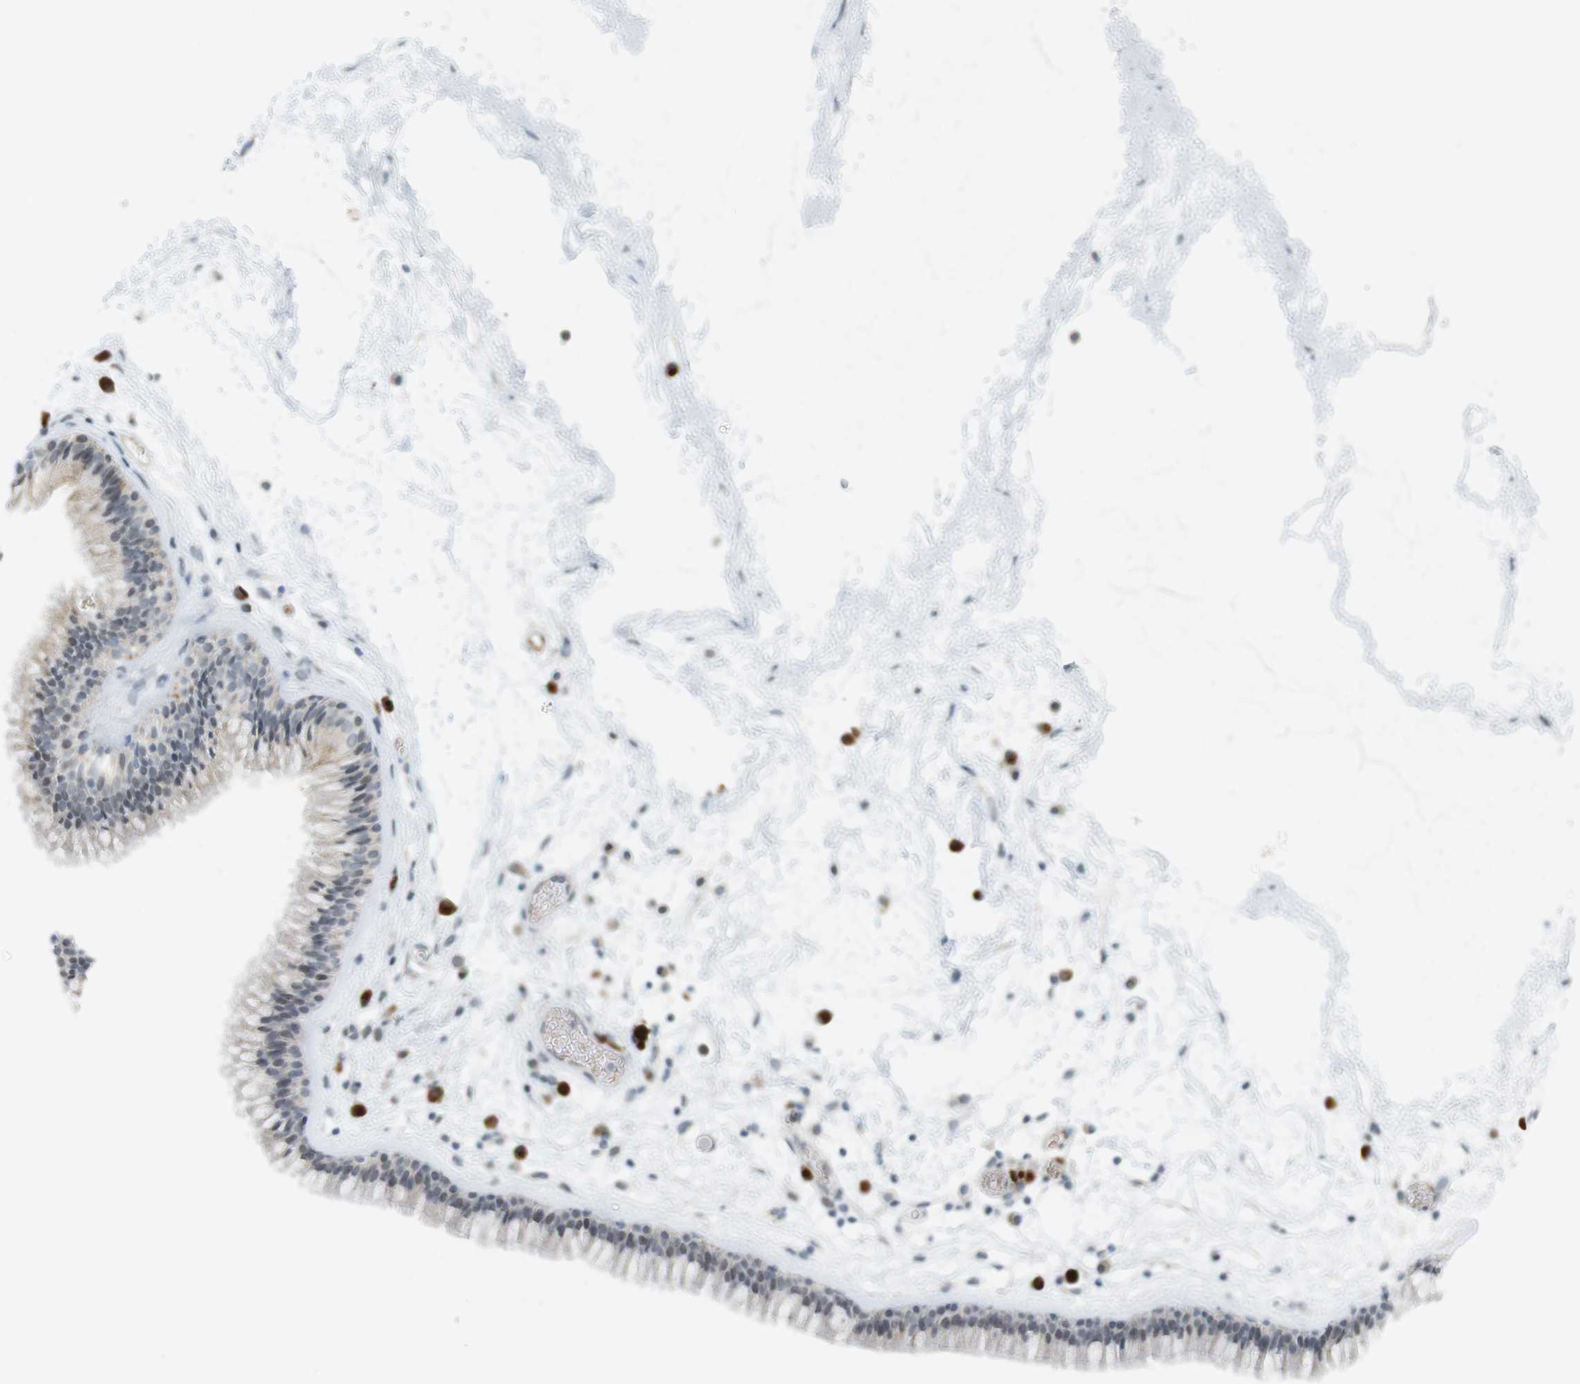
{"staining": {"intensity": "negative", "quantity": "none", "location": "none"}, "tissue": "nasopharynx", "cell_type": "Respiratory epithelial cells", "image_type": "normal", "snomed": [{"axis": "morphology", "description": "Normal tissue, NOS"}, {"axis": "morphology", "description": "Inflammation, NOS"}, {"axis": "topography", "description": "Nasopharynx"}], "caption": "This is a photomicrograph of IHC staining of normal nasopharynx, which shows no staining in respiratory epithelial cells.", "gene": "DMC1", "patient": {"sex": "male", "age": 48}}